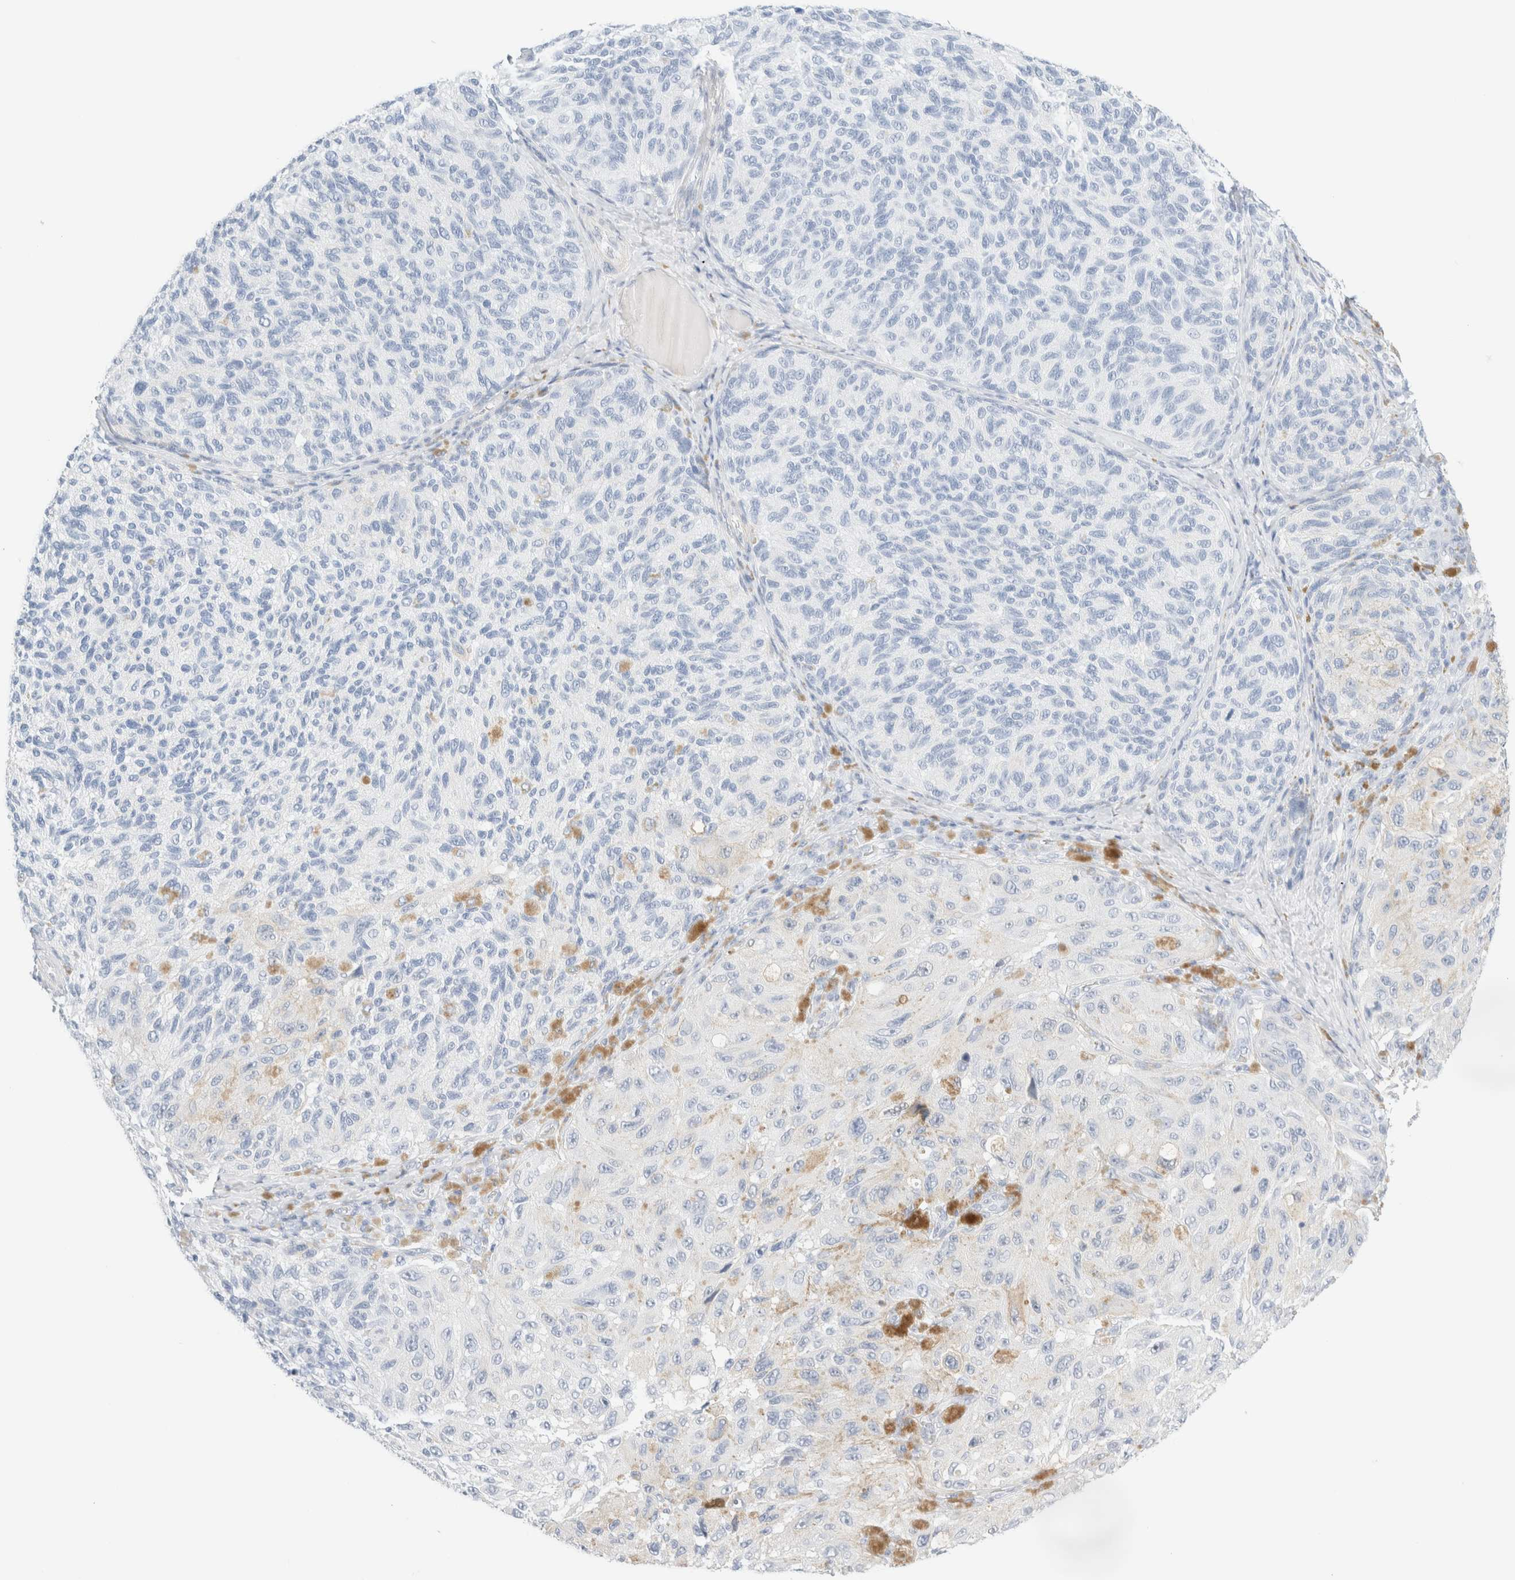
{"staining": {"intensity": "negative", "quantity": "none", "location": "none"}, "tissue": "melanoma", "cell_type": "Tumor cells", "image_type": "cancer", "snomed": [{"axis": "morphology", "description": "Malignant melanoma, NOS"}, {"axis": "topography", "description": "Skin"}], "caption": "An image of melanoma stained for a protein displays no brown staining in tumor cells.", "gene": "DPYS", "patient": {"sex": "female", "age": 73}}